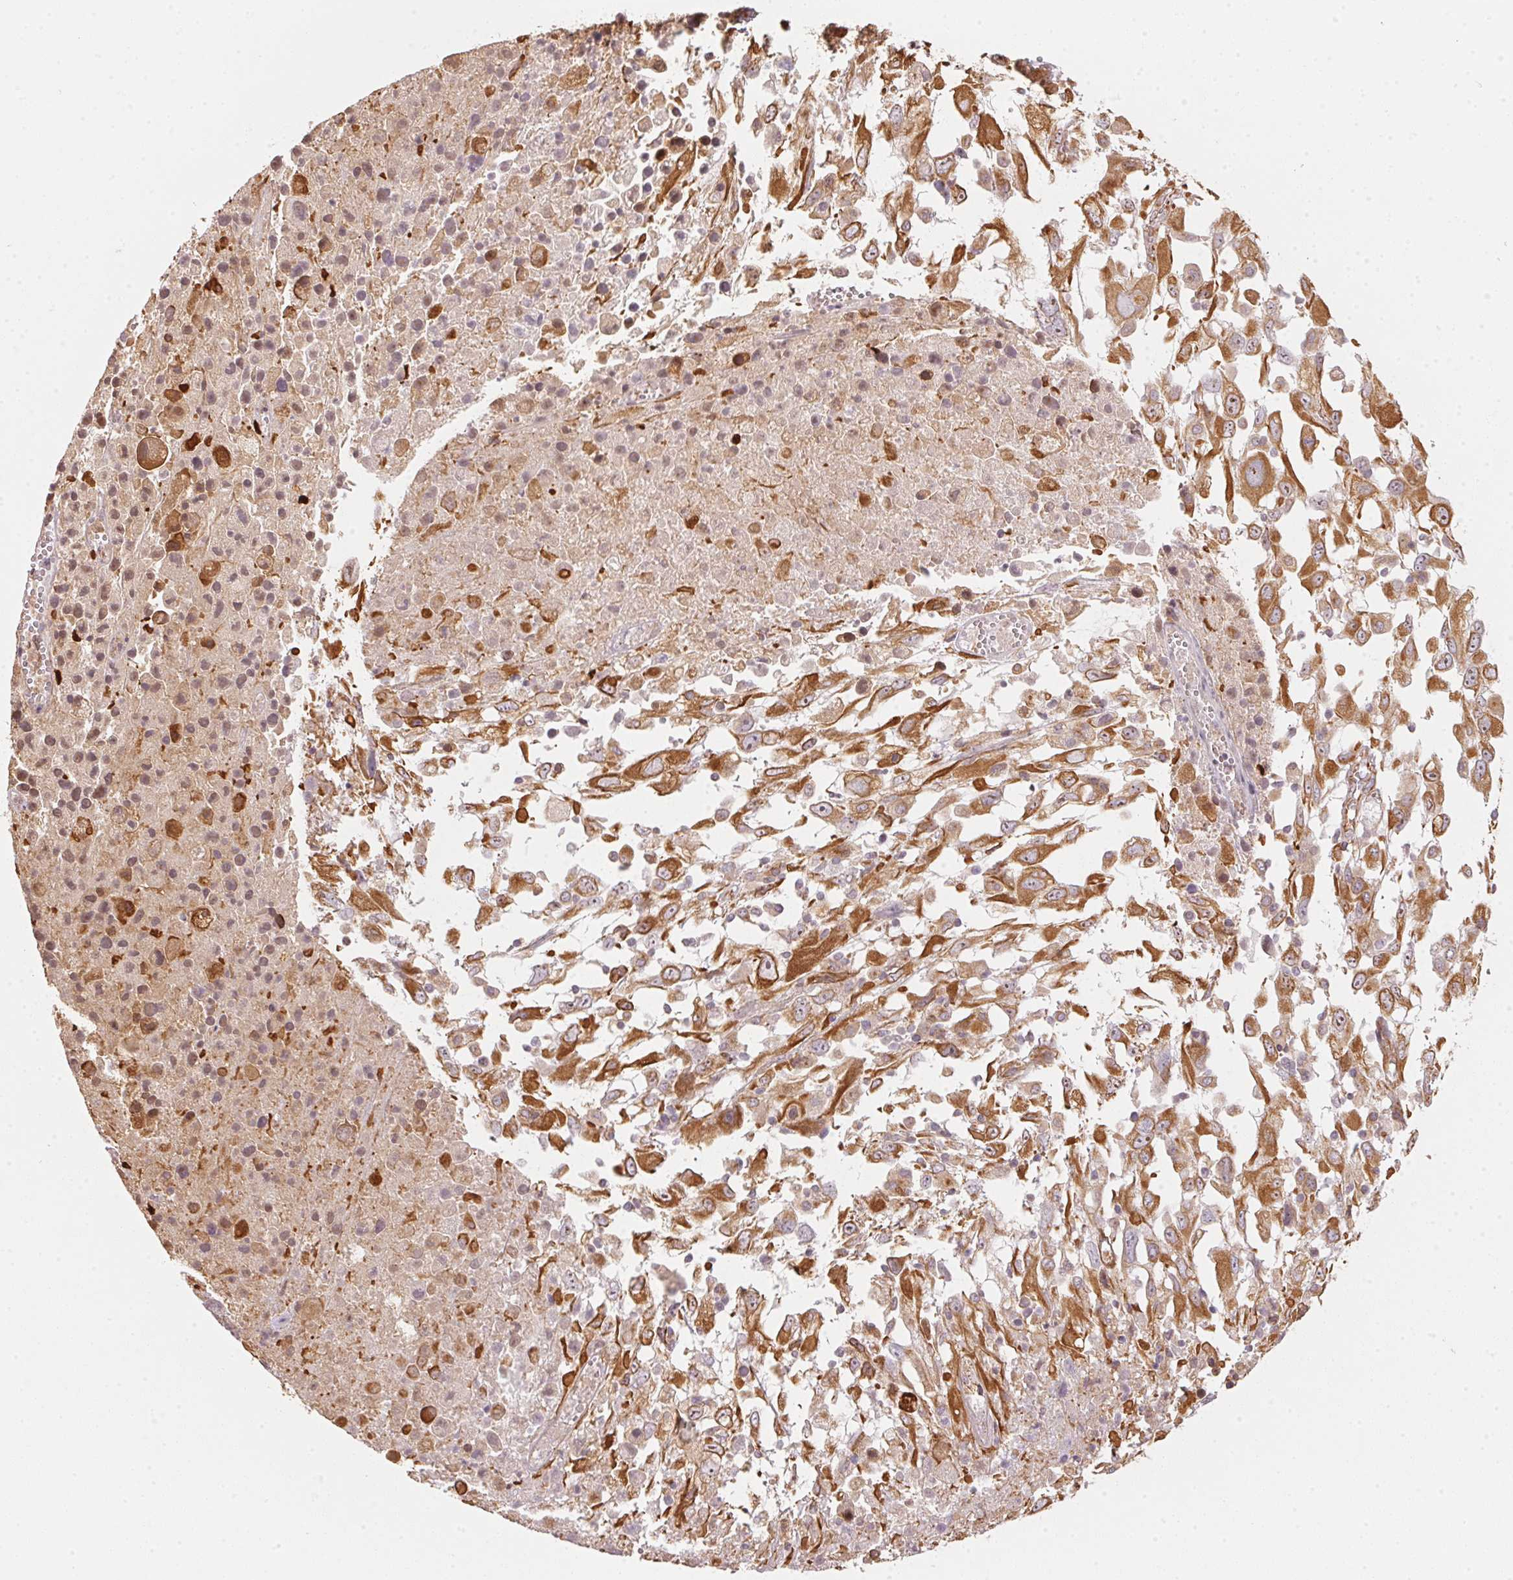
{"staining": {"intensity": "strong", "quantity": ">75%", "location": "cytoplasmic/membranous"}, "tissue": "melanoma", "cell_type": "Tumor cells", "image_type": "cancer", "snomed": [{"axis": "morphology", "description": "Malignant melanoma, Metastatic site"}, {"axis": "topography", "description": "Soft tissue"}], "caption": "The immunohistochemical stain shows strong cytoplasmic/membranous staining in tumor cells of melanoma tissue. The staining was performed using DAB (3,3'-diaminobenzidine), with brown indicating positive protein expression. Nuclei are stained blue with hematoxylin.", "gene": "FOXR2", "patient": {"sex": "male", "age": 50}}